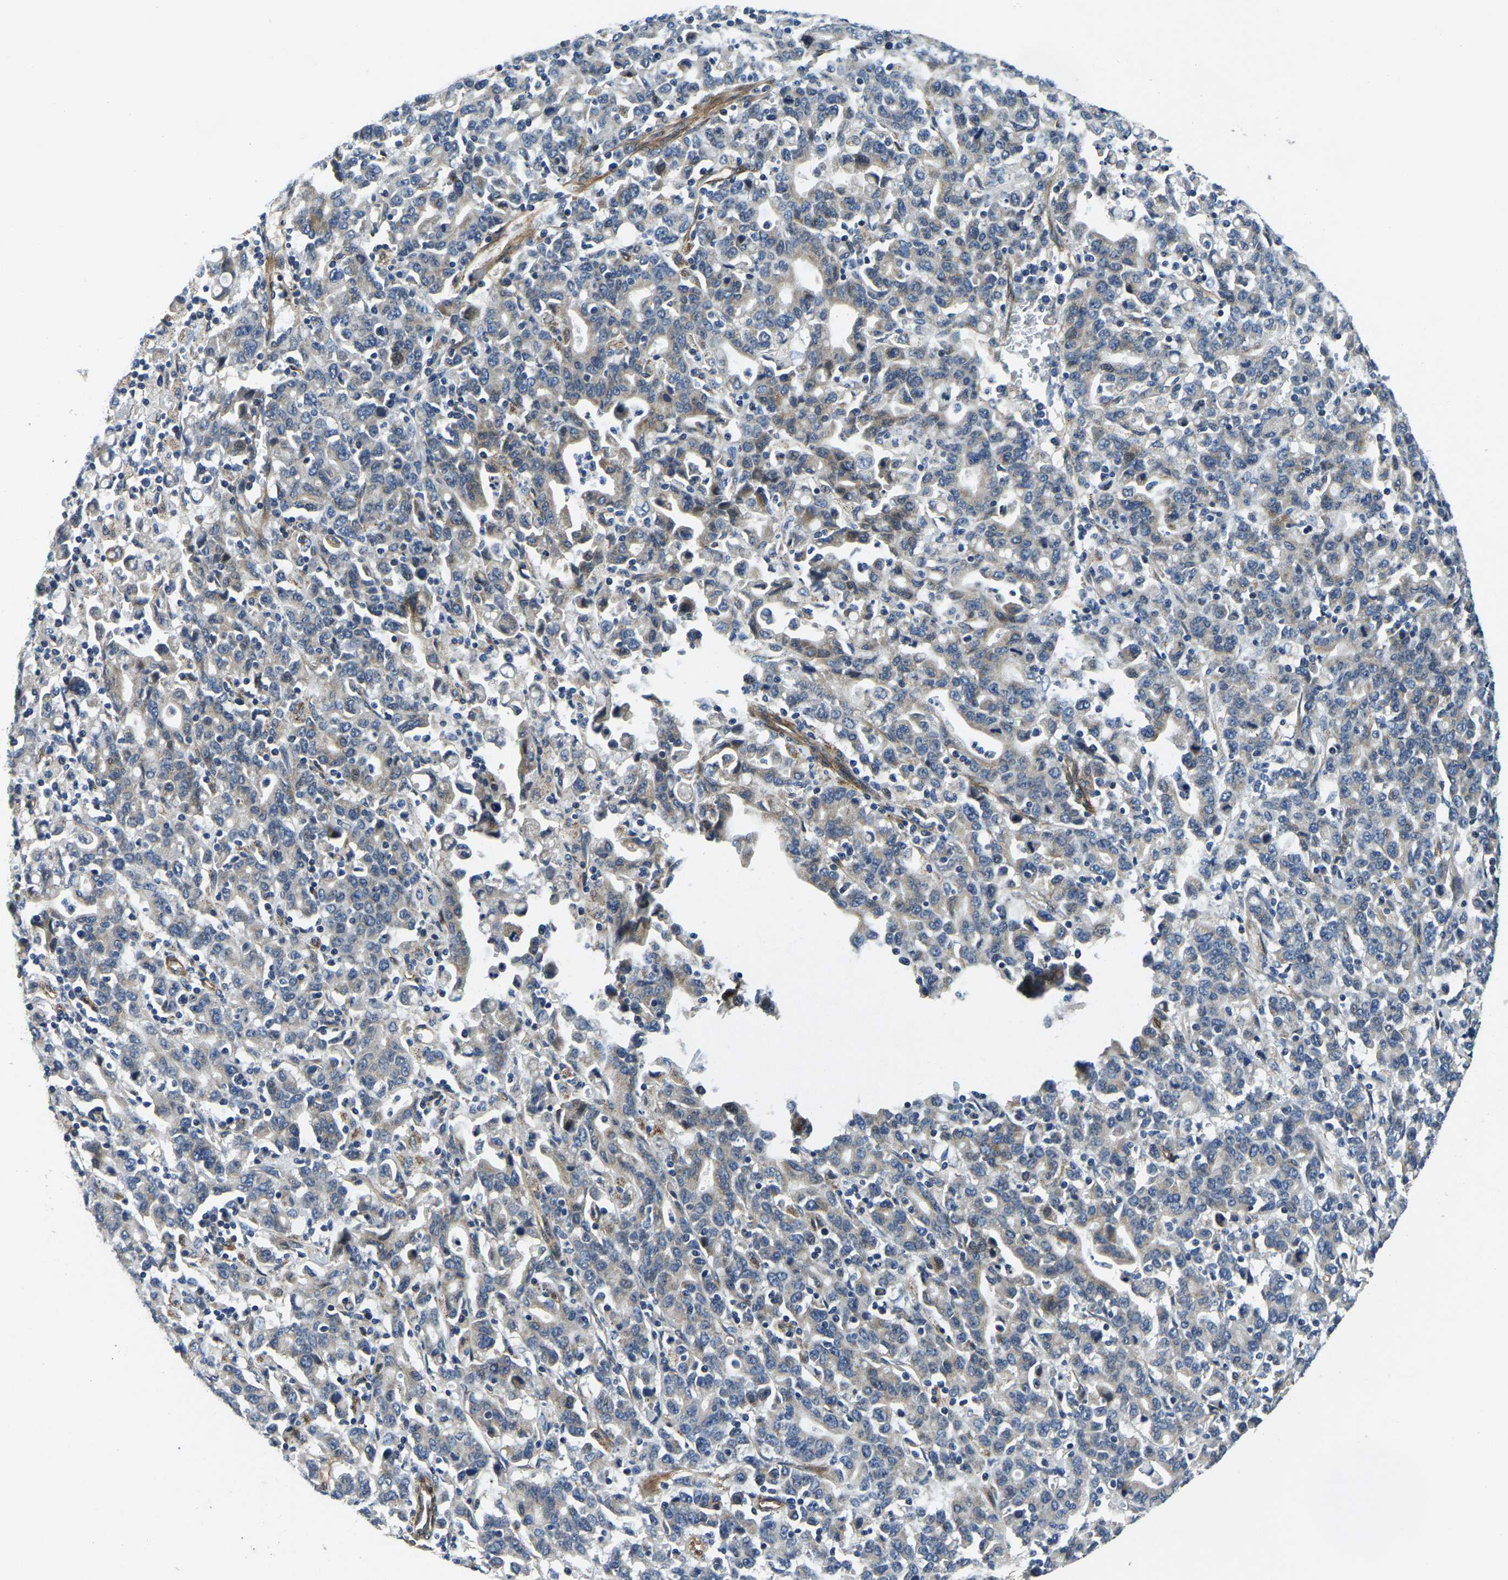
{"staining": {"intensity": "weak", "quantity": "25%-75%", "location": "cytoplasmic/membranous"}, "tissue": "stomach cancer", "cell_type": "Tumor cells", "image_type": "cancer", "snomed": [{"axis": "morphology", "description": "Adenocarcinoma, NOS"}, {"axis": "topography", "description": "Stomach, upper"}], "caption": "A histopathology image of stomach cancer stained for a protein reveals weak cytoplasmic/membranous brown staining in tumor cells.", "gene": "RNF39", "patient": {"sex": "male", "age": 69}}